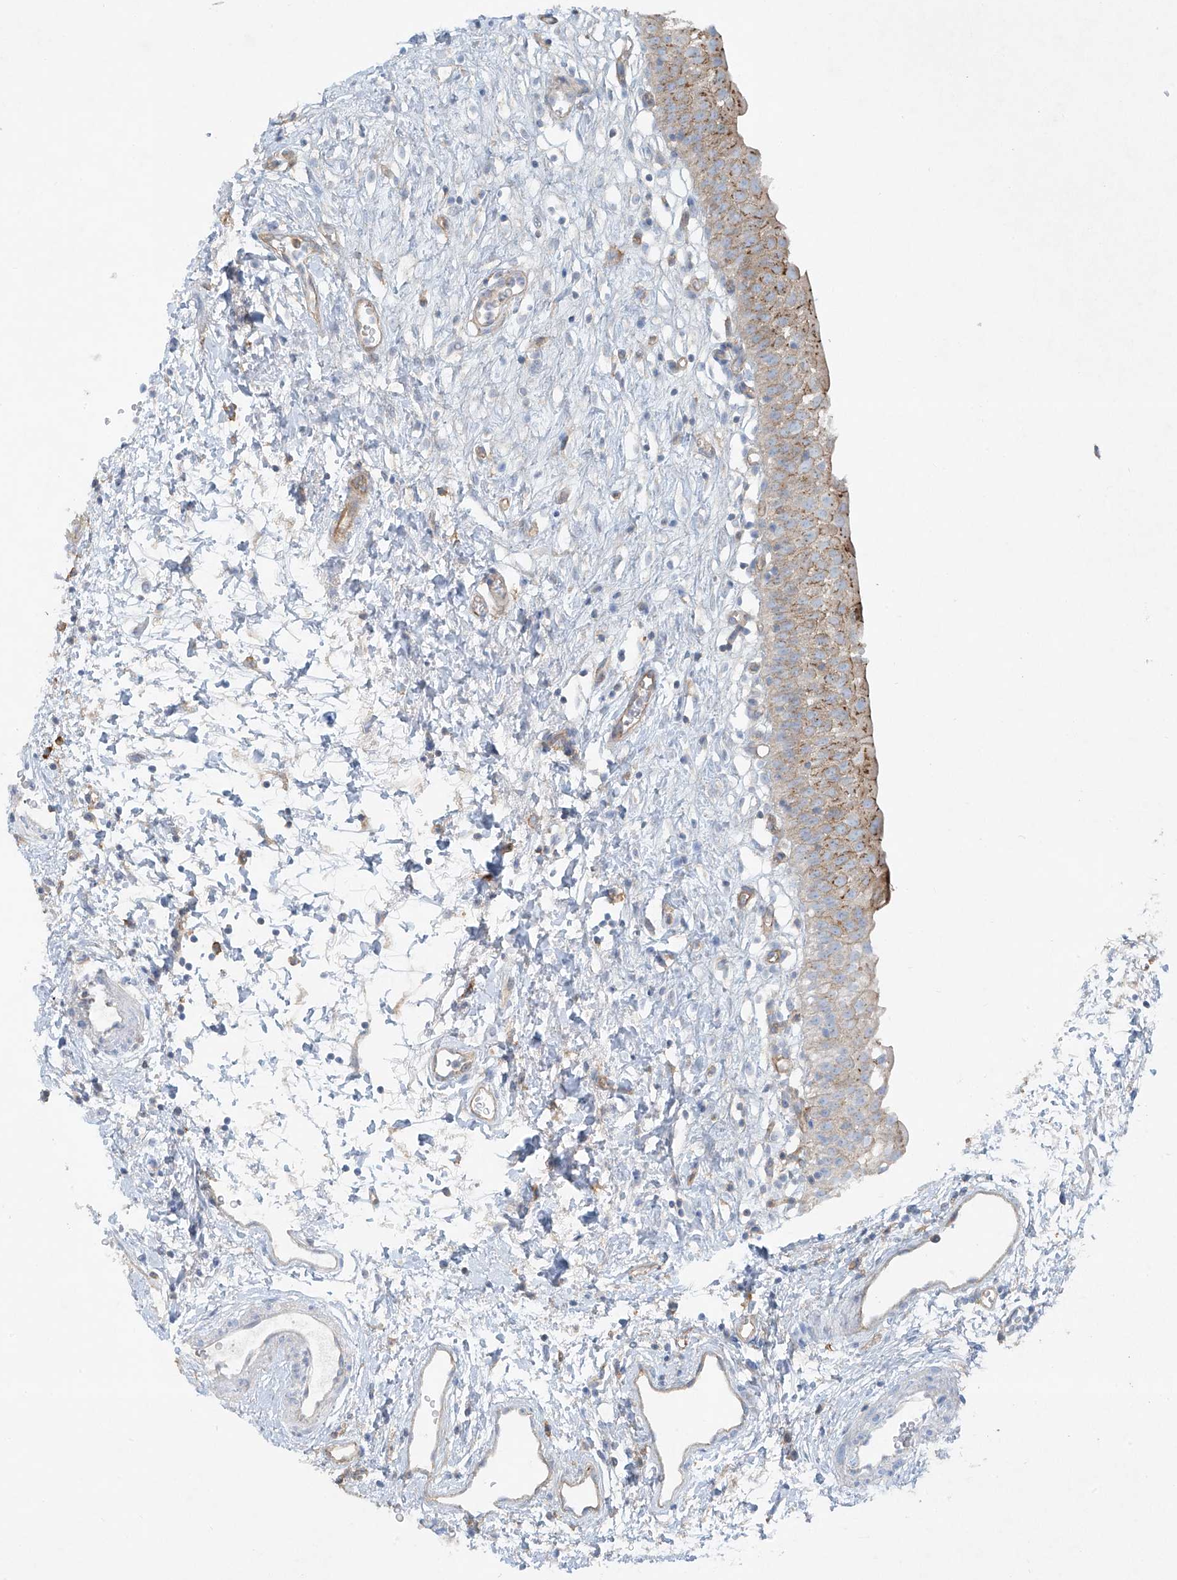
{"staining": {"intensity": "moderate", "quantity": "25%-75%", "location": "cytoplasmic/membranous"}, "tissue": "urinary bladder", "cell_type": "Urothelial cells", "image_type": "normal", "snomed": [{"axis": "morphology", "description": "Normal tissue, NOS"}, {"axis": "topography", "description": "Urinary bladder"}], "caption": "This image shows immunohistochemistry staining of unremarkable human urinary bladder, with medium moderate cytoplasmic/membranous expression in about 25%-75% of urothelial cells.", "gene": "VAMP5", "patient": {"sex": "male", "age": 51}}